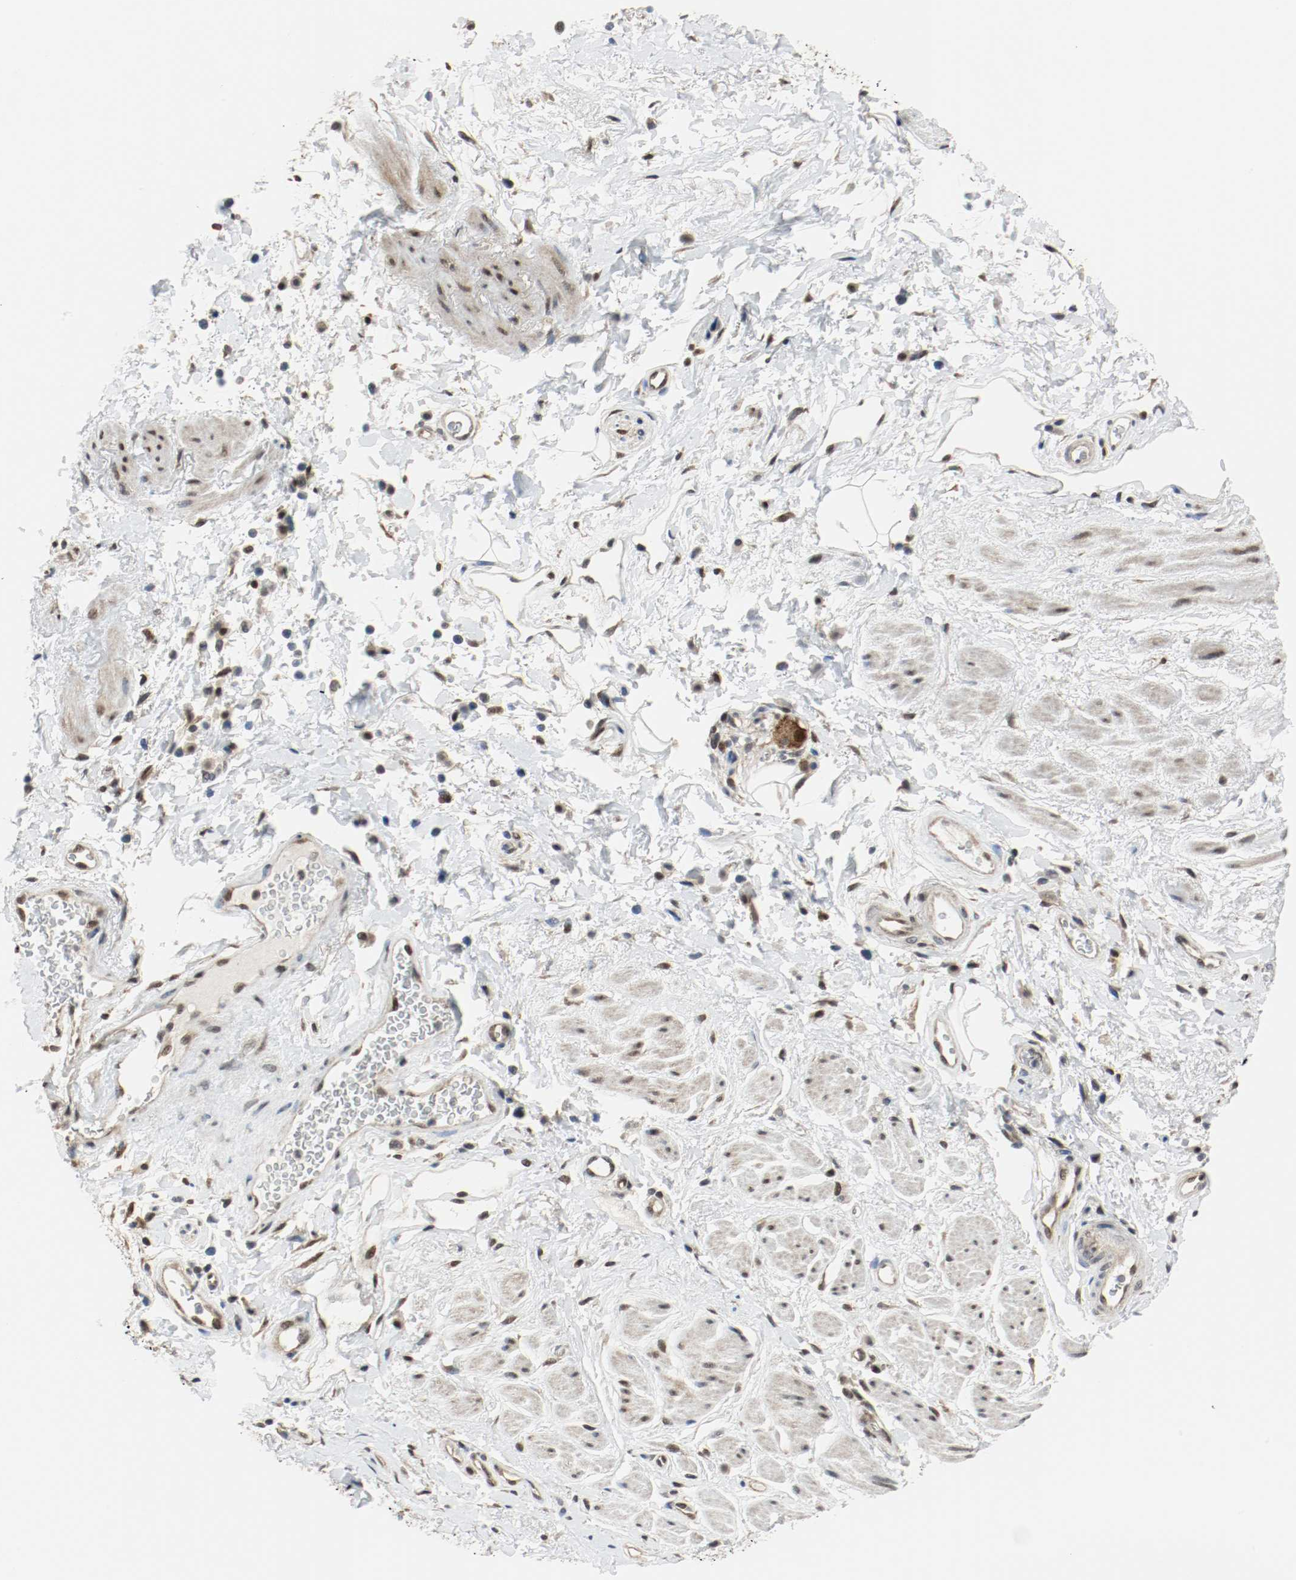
{"staining": {"intensity": "negative", "quantity": "none", "location": "none"}, "tissue": "adipose tissue", "cell_type": "Adipocytes", "image_type": "normal", "snomed": [{"axis": "morphology", "description": "Normal tissue, NOS"}, {"axis": "topography", "description": "Soft tissue"}, {"axis": "topography", "description": "Peripheral nerve tissue"}], "caption": "Immunohistochemical staining of normal human adipose tissue exhibits no significant expression in adipocytes. Brightfield microscopy of immunohistochemistry stained with DAB (3,3'-diaminobenzidine) (brown) and hematoxylin (blue), captured at high magnification.", "gene": "PPME1", "patient": {"sex": "female", "age": 71}}